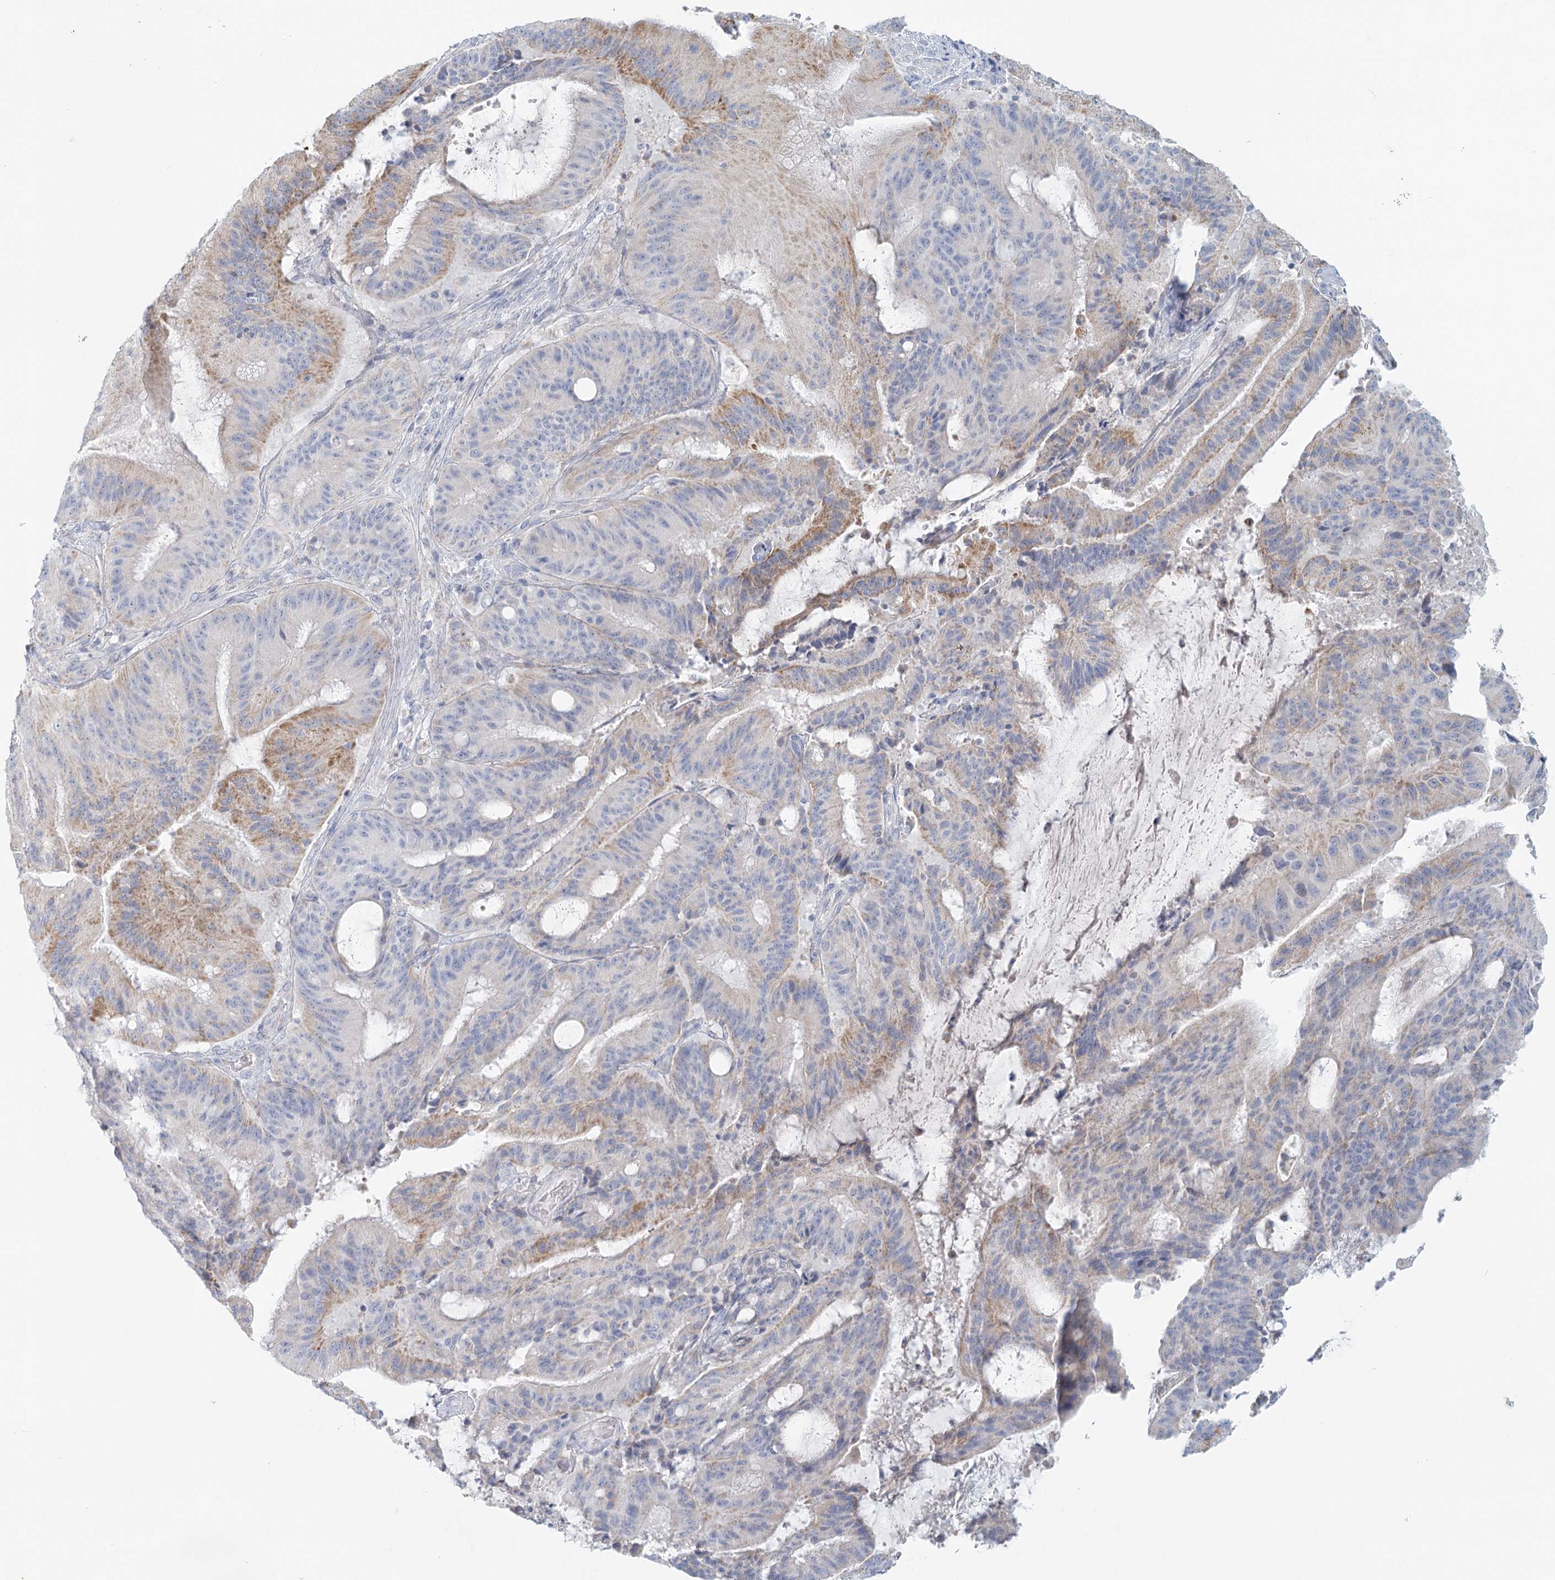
{"staining": {"intensity": "moderate", "quantity": "<25%", "location": "cytoplasmic/membranous"}, "tissue": "liver cancer", "cell_type": "Tumor cells", "image_type": "cancer", "snomed": [{"axis": "morphology", "description": "Normal tissue, NOS"}, {"axis": "morphology", "description": "Cholangiocarcinoma"}, {"axis": "topography", "description": "Liver"}, {"axis": "topography", "description": "Peripheral nerve tissue"}], "caption": "Immunohistochemistry histopathology image of neoplastic tissue: human liver cancer (cholangiocarcinoma) stained using immunohistochemistry (IHC) shows low levels of moderate protein expression localized specifically in the cytoplasmic/membranous of tumor cells, appearing as a cytoplasmic/membranous brown color.", "gene": "BPHL", "patient": {"sex": "female", "age": 73}}